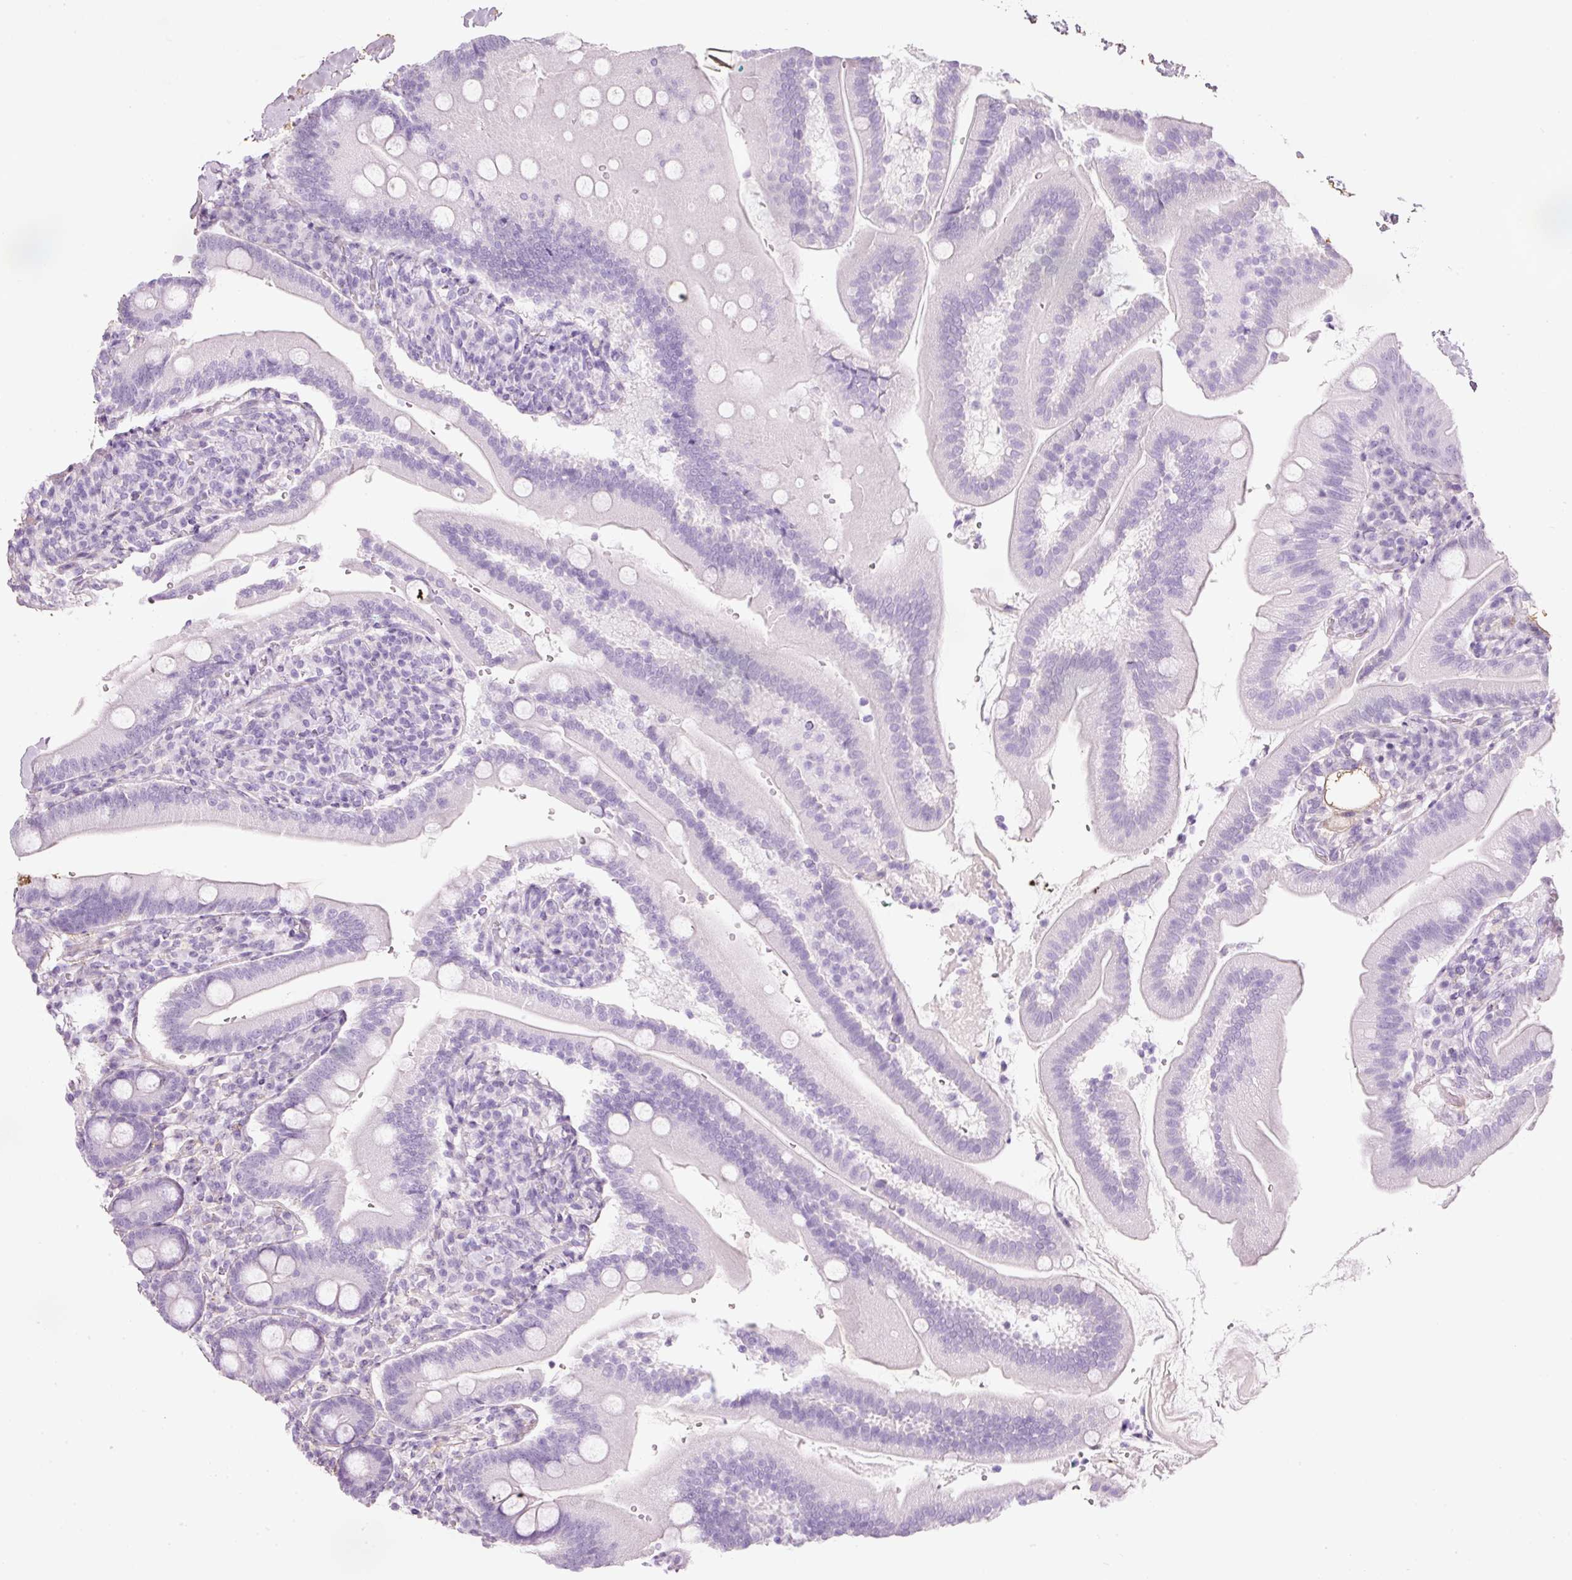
{"staining": {"intensity": "negative", "quantity": "none", "location": "none"}, "tissue": "duodenum", "cell_type": "Glandular cells", "image_type": "normal", "snomed": [{"axis": "morphology", "description": "Normal tissue, NOS"}, {"axis": "topography", "description": "Duodenum"}], "caption": "Immunohistochemistry (IHC) micrograph of unremarkable duodenum: human duodenum stained with DAB exhibits no significant protein positivity in glandular cells. (Brightfield microscopy of DAB IHC at high magnification).", "gene": "MFAP4", "patient": {"sex": "female", "age": 67}}